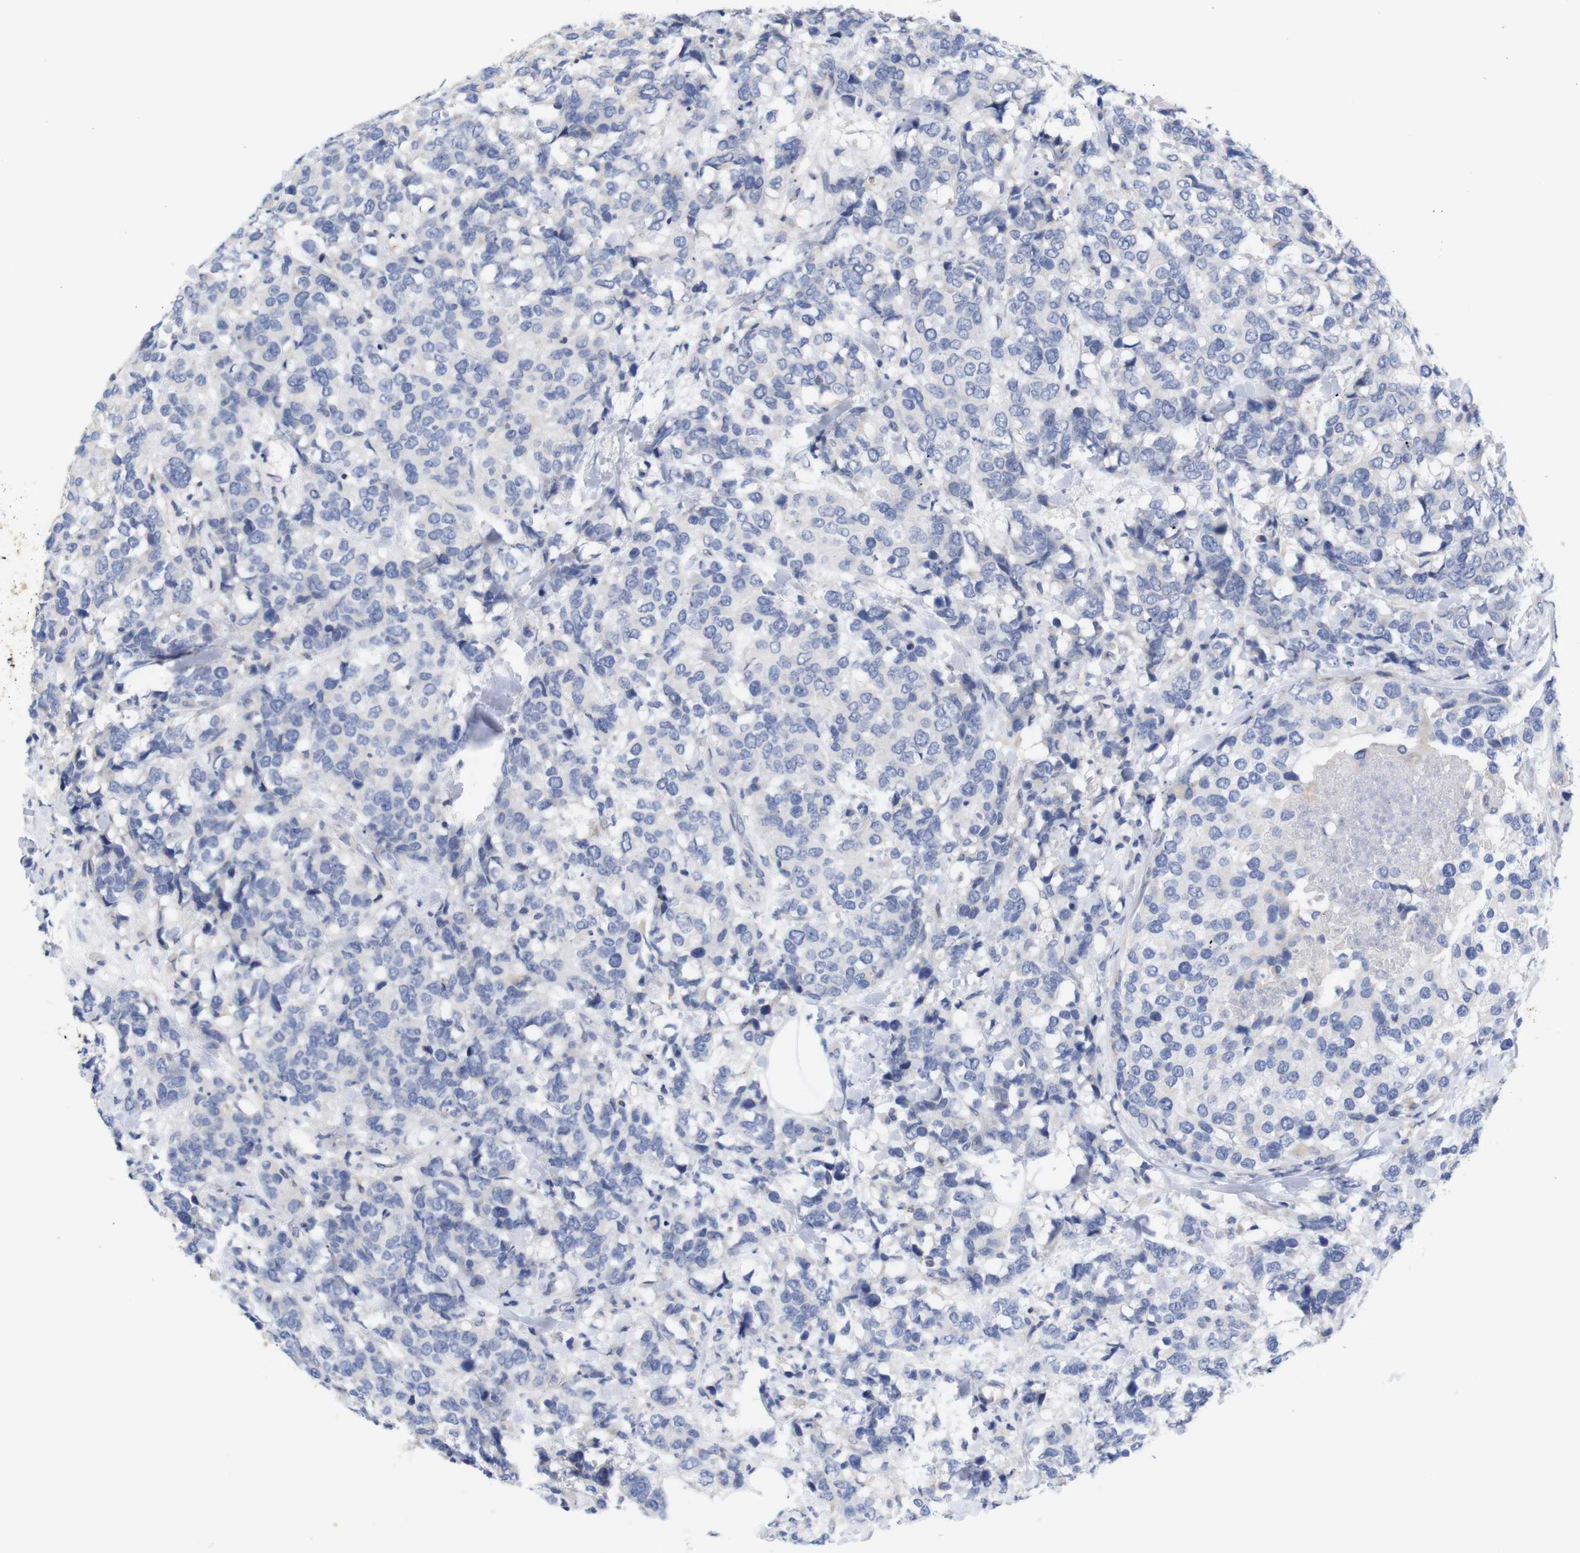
{"staining": {"intensity": "negative", "quantity": "none", "location": "none"}, "tissue": "breast cancer", "cell_type": "Tumor cells", "image_type": "cancer", "snomed": [{"axis": "morphology", "description": "Lobular carcinoma"}, {"axis": "topography", "description": "Breast"}], "caption": "A photomicrograph of human lobular carcinoma (breast) is negative for staining in tumor cells.", "gene": "TNNI3", "patient": {"sex": "female", "age": 59}}